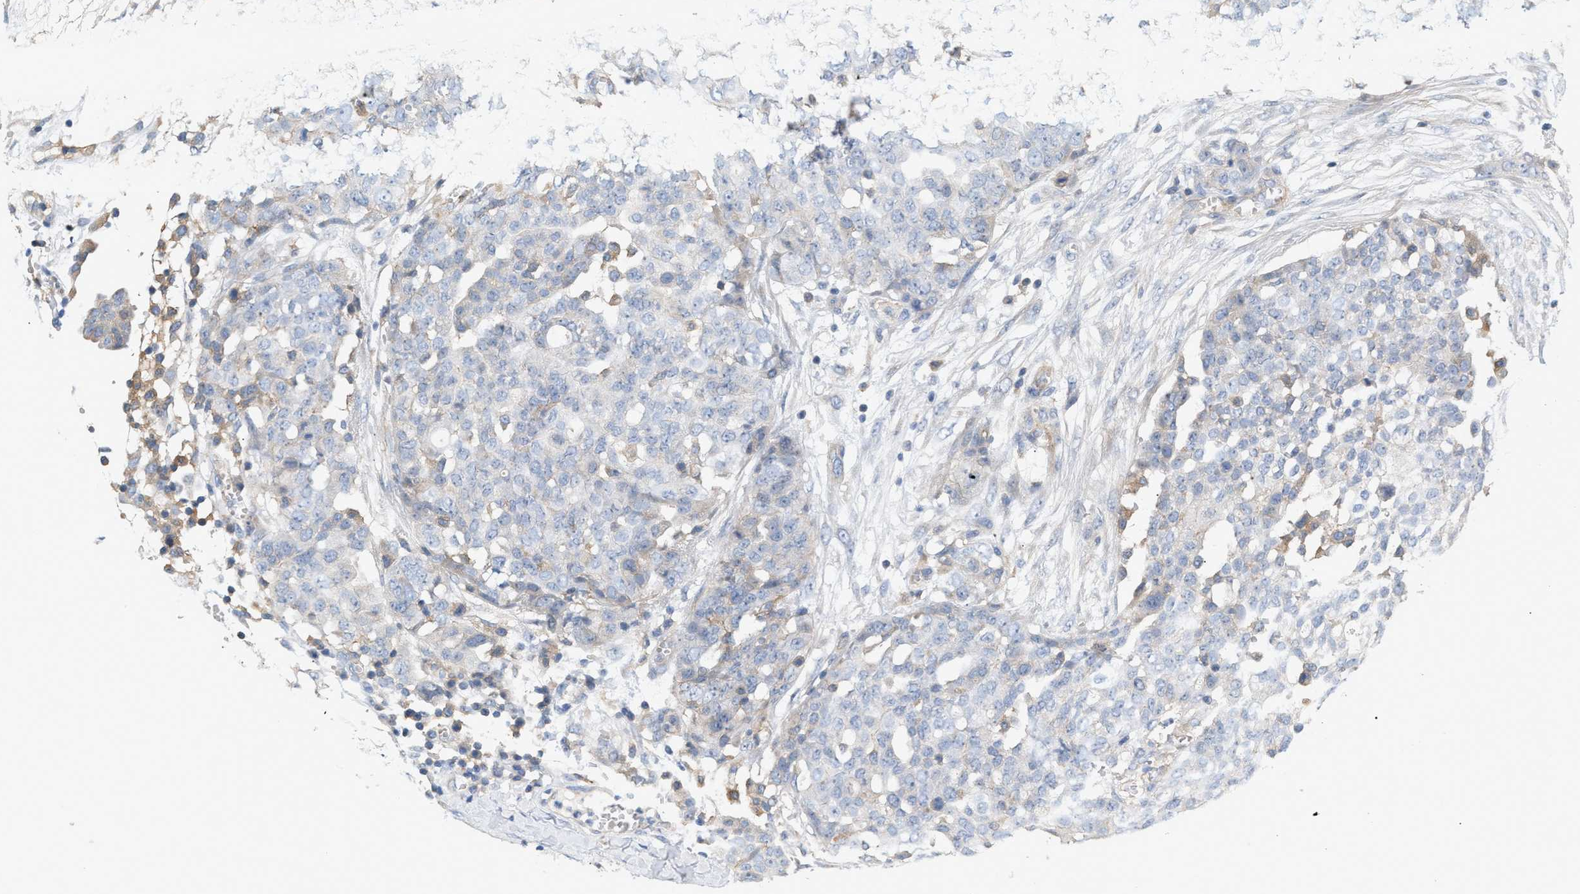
{"staining": {"intensity": "negative", "quantity": "none", "location": "none"}, "tissue": "ovarian cancer", "cell_type": "Tumor cells", "image_type": "cancer", "snomed": [{"axis": "morphology", "description": "Cystadenocarcinoma, serous, NOS"}, {"axis": "topography", "description": "Soft tissue"}, {"axis": "topography", "description": "Ovary"}], "caption": "Serous cystadenocarcinoma (ovarian) stained for a protein using immunohistochemistry (IHC) demonstrates no staining tumor cells.", "gene": "LRCH1", "patient": {"sex": "female", "age": 57}}